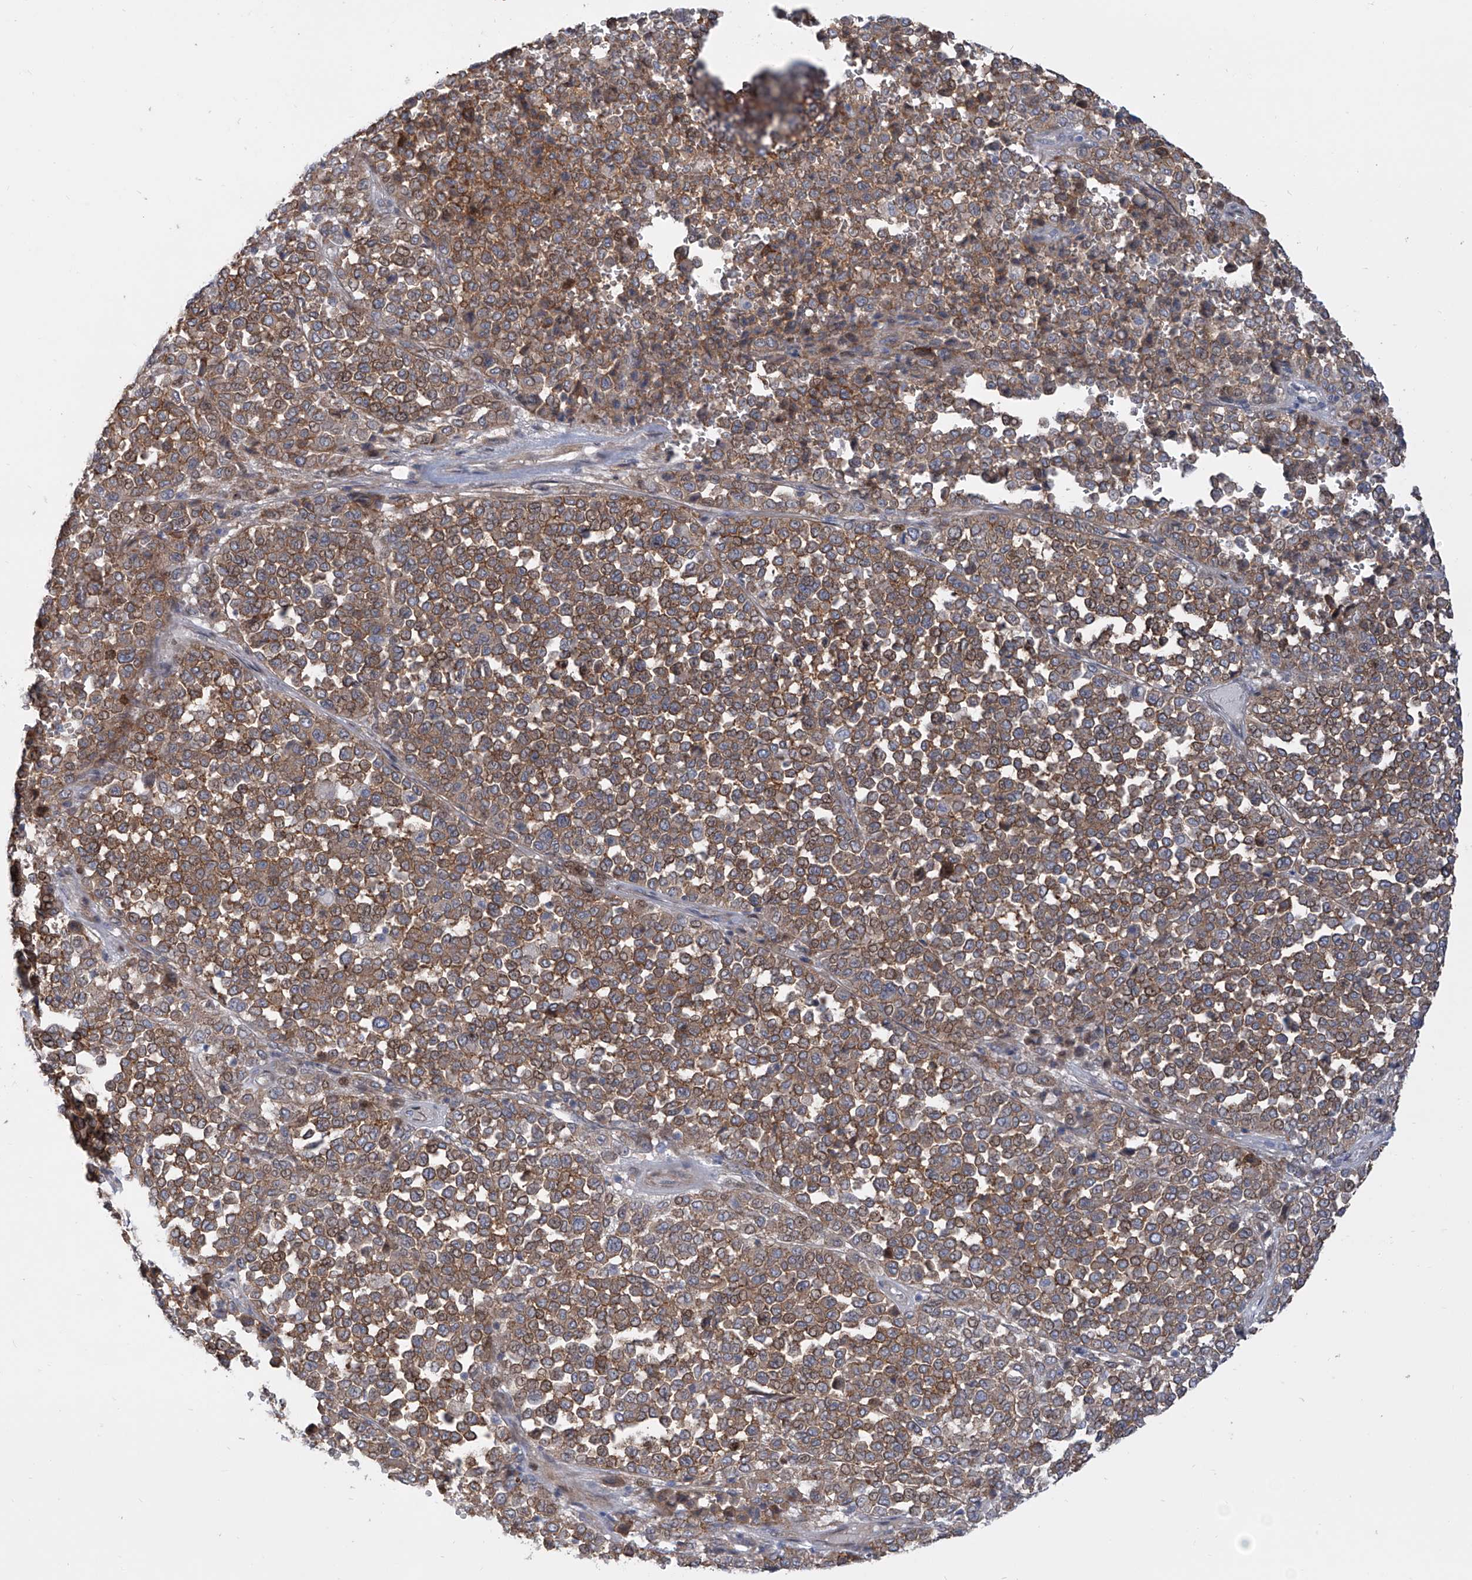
{"staining": {"intensity": "moderate", "quantity": ">75%", "location": "cytoplasmic/membranous"}, "tissue": "melanoma", "cell_type": "Tumor cells", "image_type": "cancer", "snomed": [{"axis": "morphology", "description": "Malignant melanoma, Metastatic site"}, {"axis": "topography", "description": "Pancreas"}], "caption": "A brown stain highlights moderate cytoplasmic/membranous staining of a protein in human melanoma tumor cells.", "gene": "LRRC1", "patient": {"sex": "female", "age": 30}}